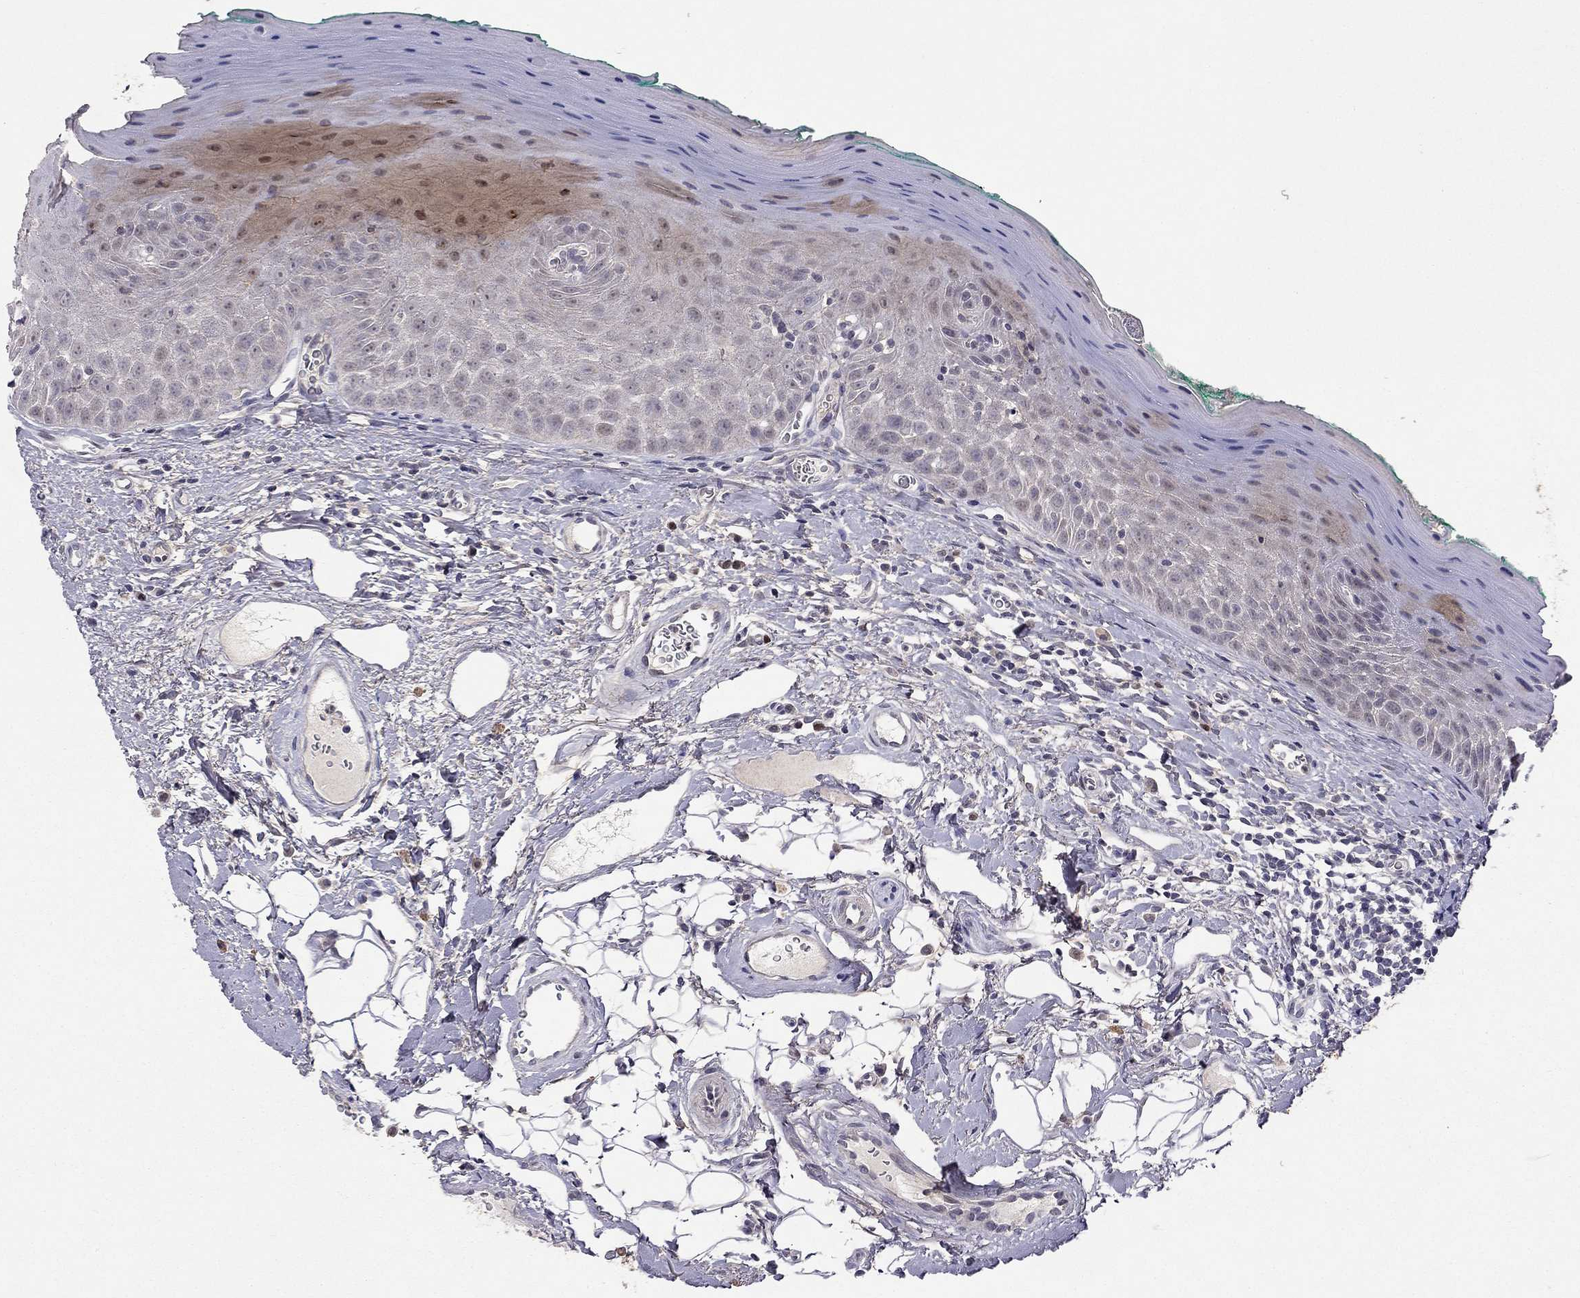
{"staining": {"intensity": "negative", "quantity": "none", "location": "none"}, "tissue": "oral mucosa", "cell_type": "Squamous epithelial cells", "image_type": "normal", "snomed": [{"axis": "morphology", "description": "Normal tissue, NOS"}, {"axis": "topography", "description": "Oral tissue"}, {"axis": "topography", "description": "Tounge, NOS"}], "caption": "IHC of normal human oral mucosa demonstrates no staining in squamous epithelial cells. (Brightfield microscopy of DAB (3,3'-diaminobenzidine) immunohistochemistry at high magnification).", "gene": "ESR2", "patient": {"sex": "male", "age": 83}}